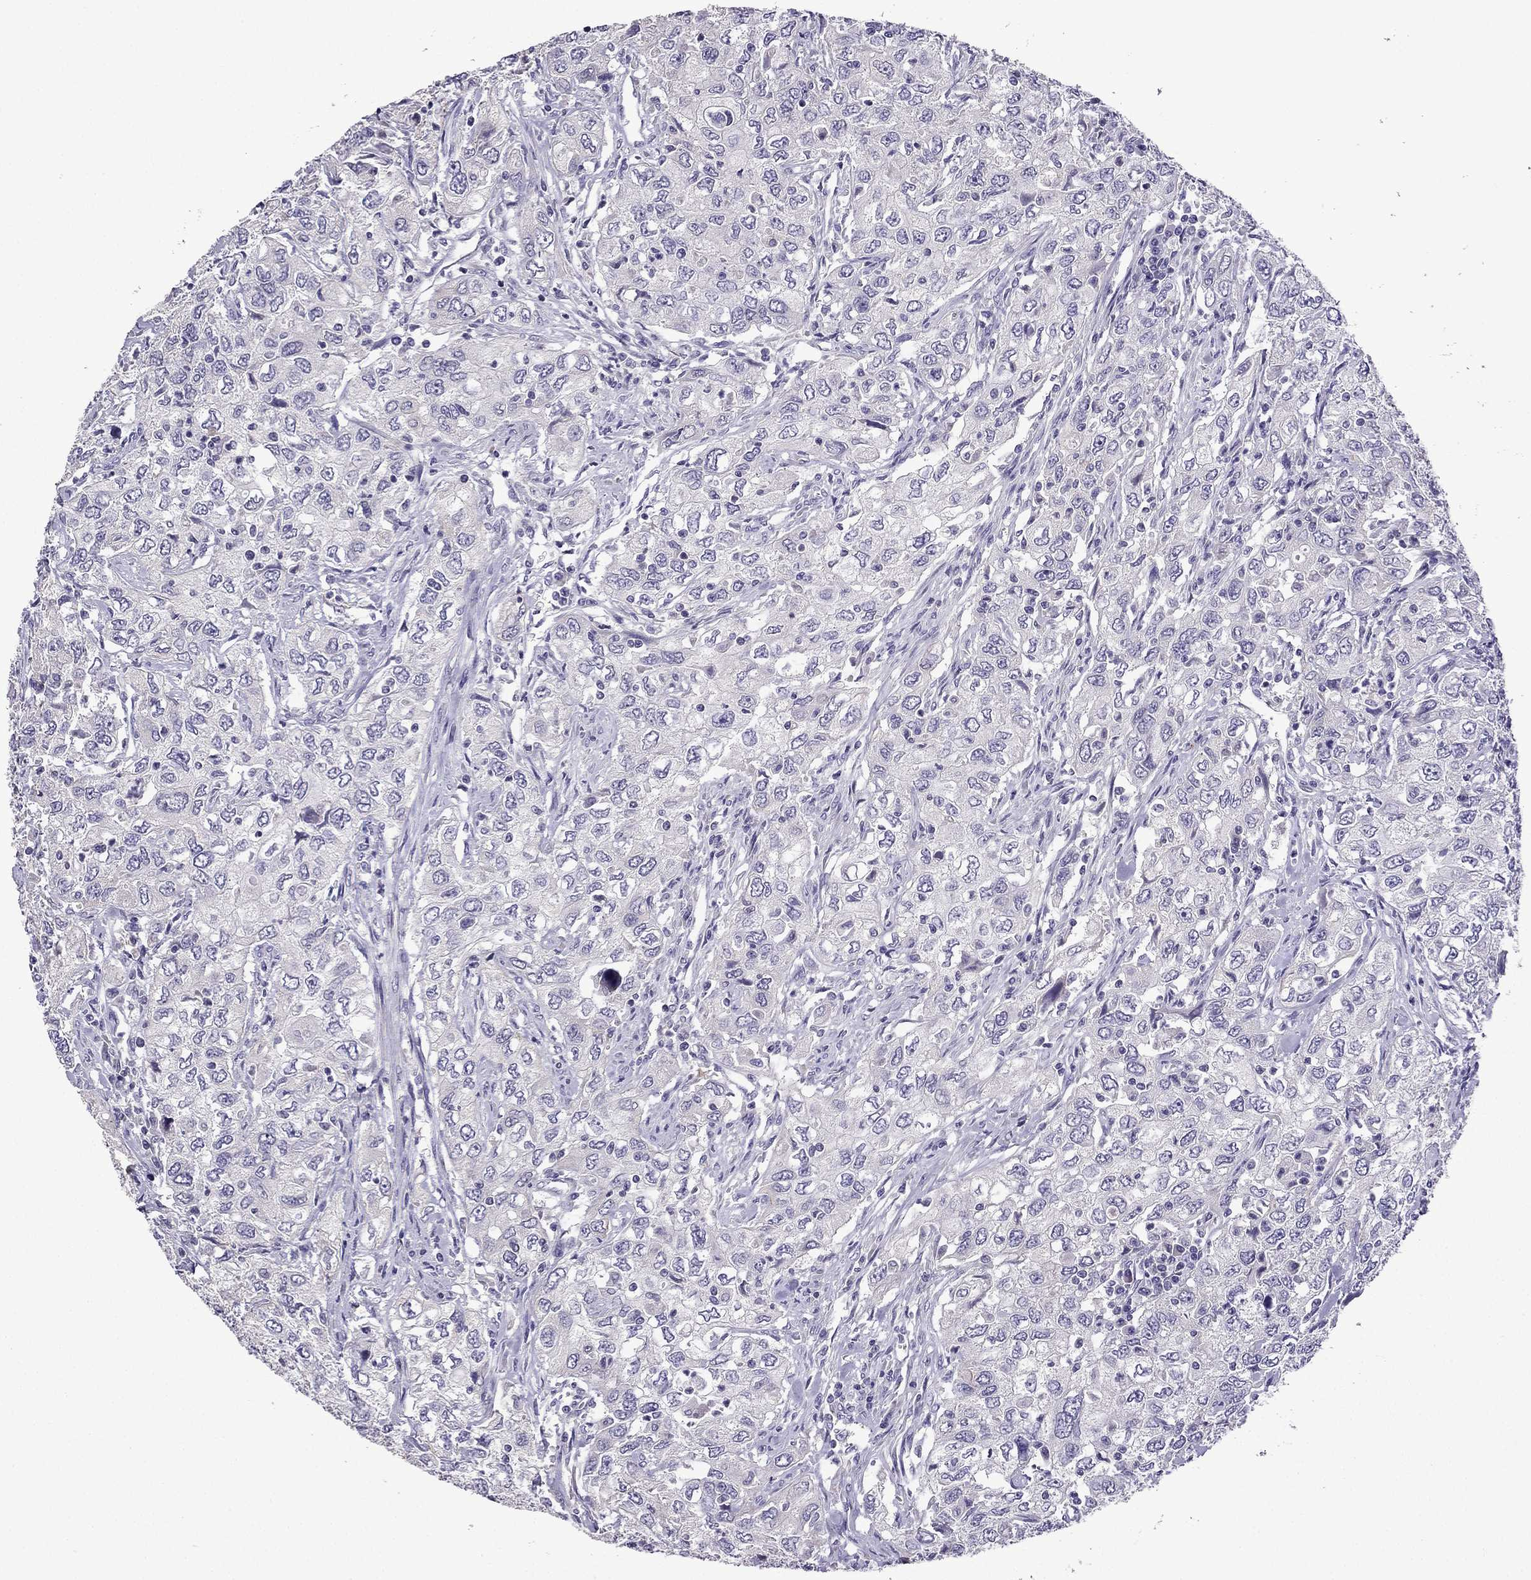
{"staining": {"intensity": "negative", "quantity": "none", "location": "none"}, "tissue": "urothelial cancer", "cell_type": "Tumor cells", "image_type": "cancer", "snomed": [{"axis": "morphology", "description": "Urothelial carcinoma, High grade"}, {"axis": "topography", "description": "Urinary bladder"}], "caption": "Photomicrograph shows no protein positivity in tumor cells of urothelial carcinoma (high-grade) tissue.", "gene": "TTN", "patient": {"sex": "male", "age": 76}}